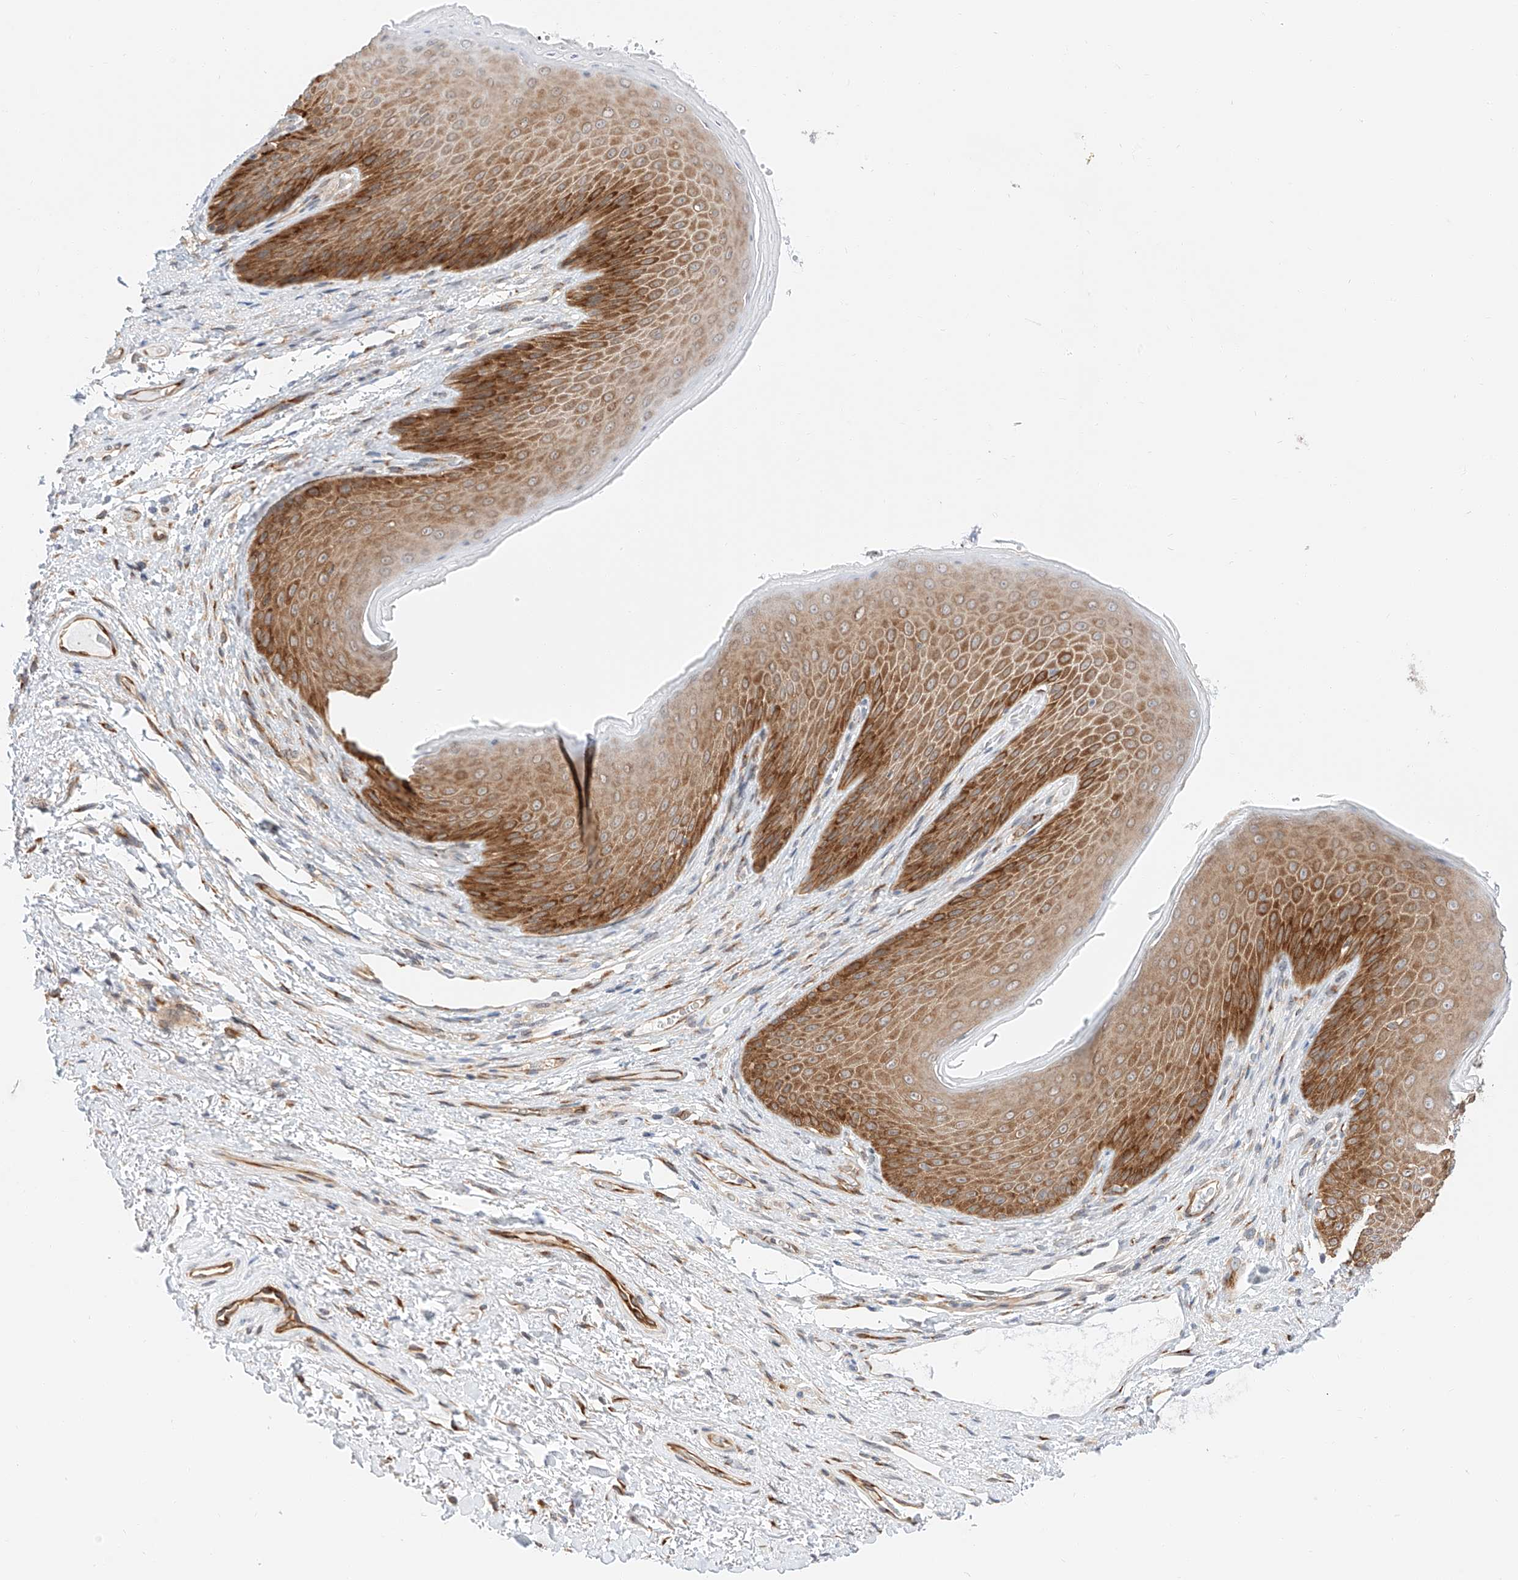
{"staining": {"intensity": "moderate", "quantity": ">75%", "location": "cytoplasmic/membranous"}, "tissue": "skin", "cell_type": "Epidermal cells", "image_type": "normal", "snomed": [{"axis": "morphology", "description": "Normal tissue, NOS"}, {"axis": "topography", "description": "Anal"}], "caption": "Immunohistochemical staining of normal human skin reveals medium levels of moderate cytoplasmic/membranous staining in about >75% of epidermal cells. The staining was performed using DAB (3,3'-diaminobenzidine), with brown indicating positive protein expression. Nuclei are stained blue with hematoxylin.", "gene": "CARMIL1", "patient": {"sex": "male", "age": 74}}